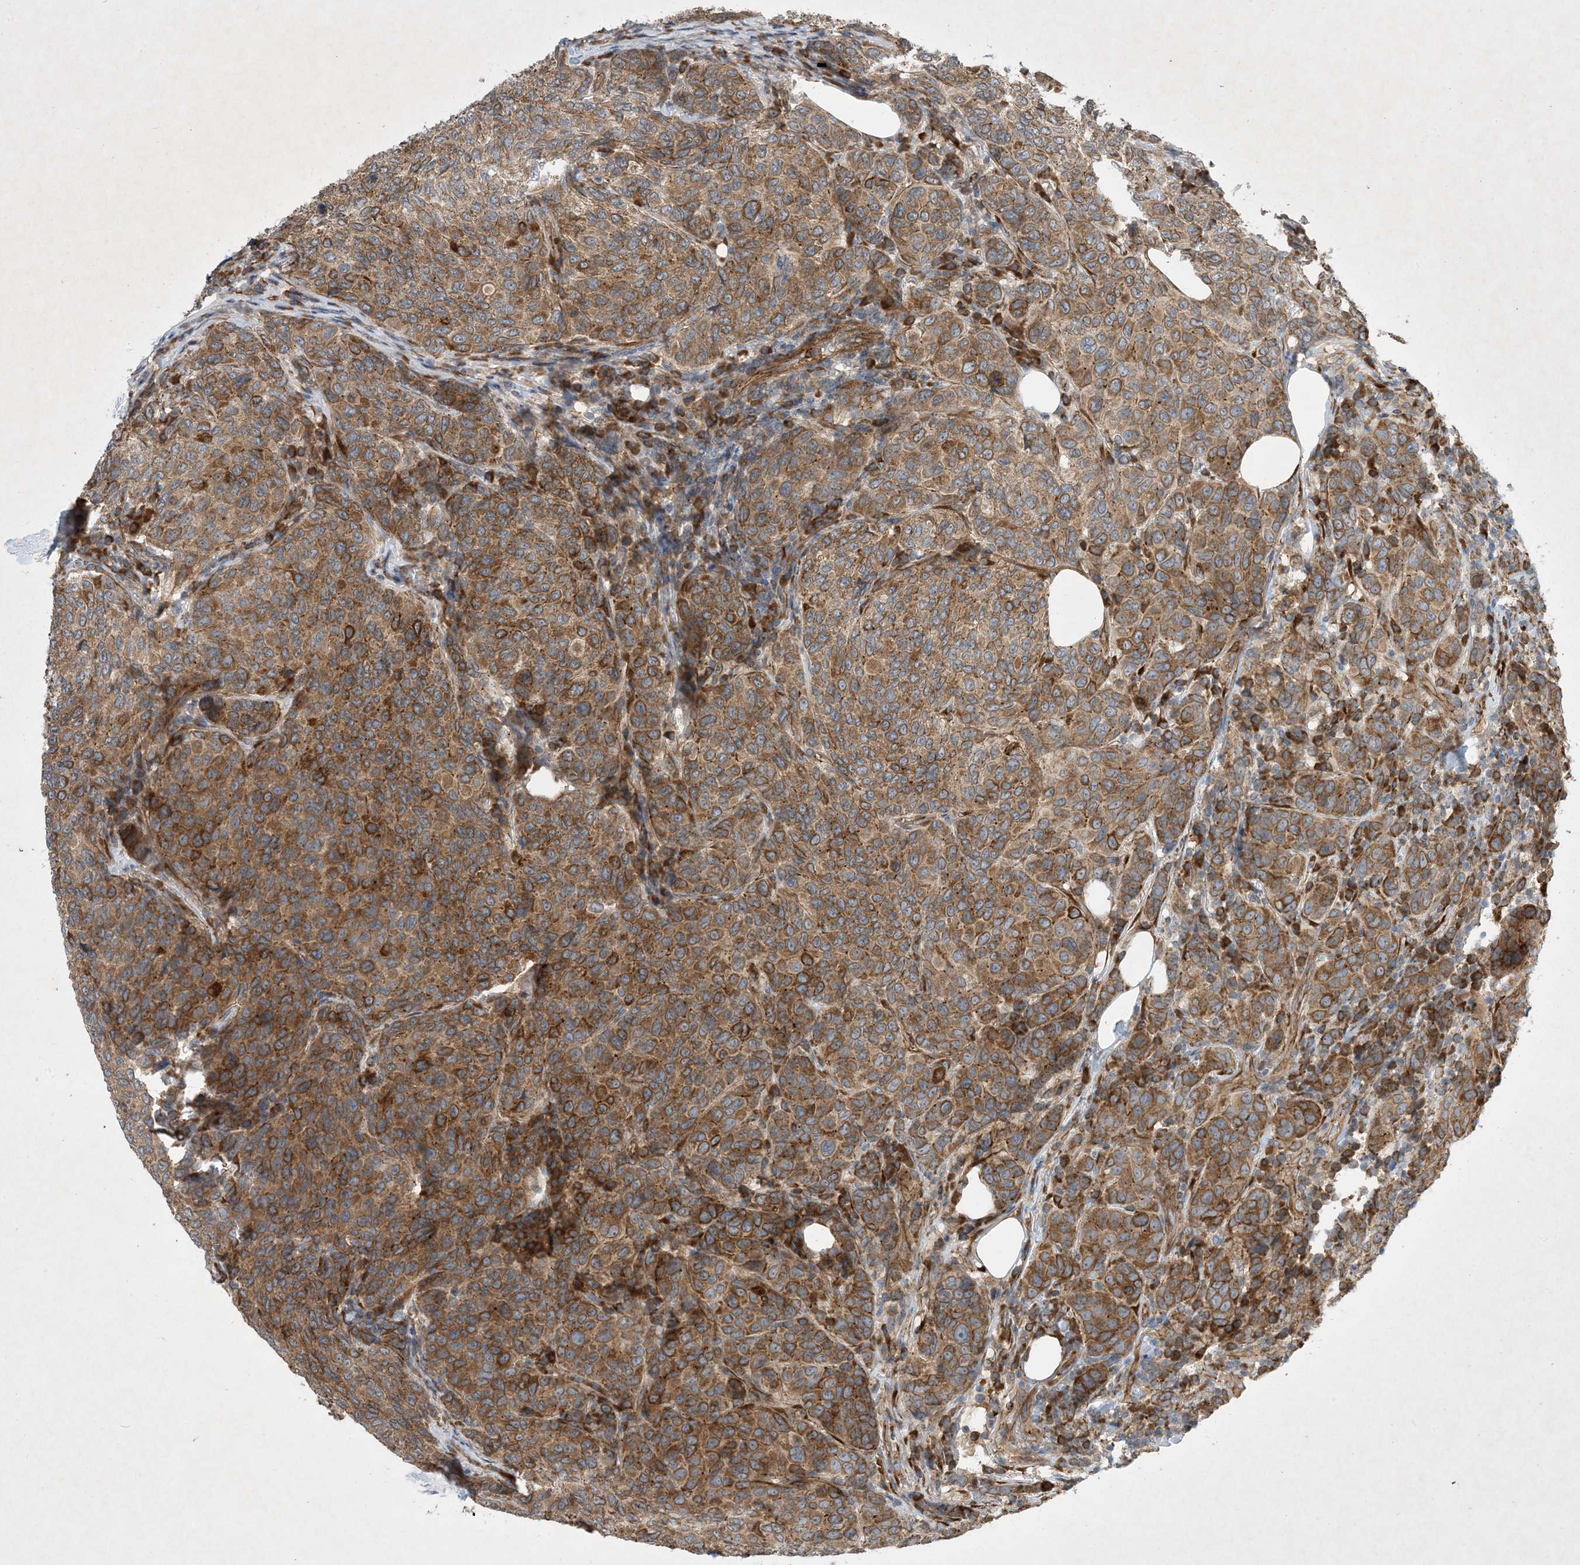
{"staining": {"intensity": "moderate", "quantity": ">75%", "location": "cytoplasmic/membranous"}, "tissue": "breast cancer", "cell_type": "Tumor cells", "image_type": "cancer", "snomed": [{"axis": "morphology", "description": "Duct carcinoma"}, {"axis": "topography", "description": "Breast"}], "caption": "A high-resolution micrograph shows immunohistochemistry staining of breast cancer, which demonstrates moderate cytoplasmic/membranous staining in about >75% of tumor cells.", "gene": "OTOP1", "patient": {"sex": "female", "age": 55}}